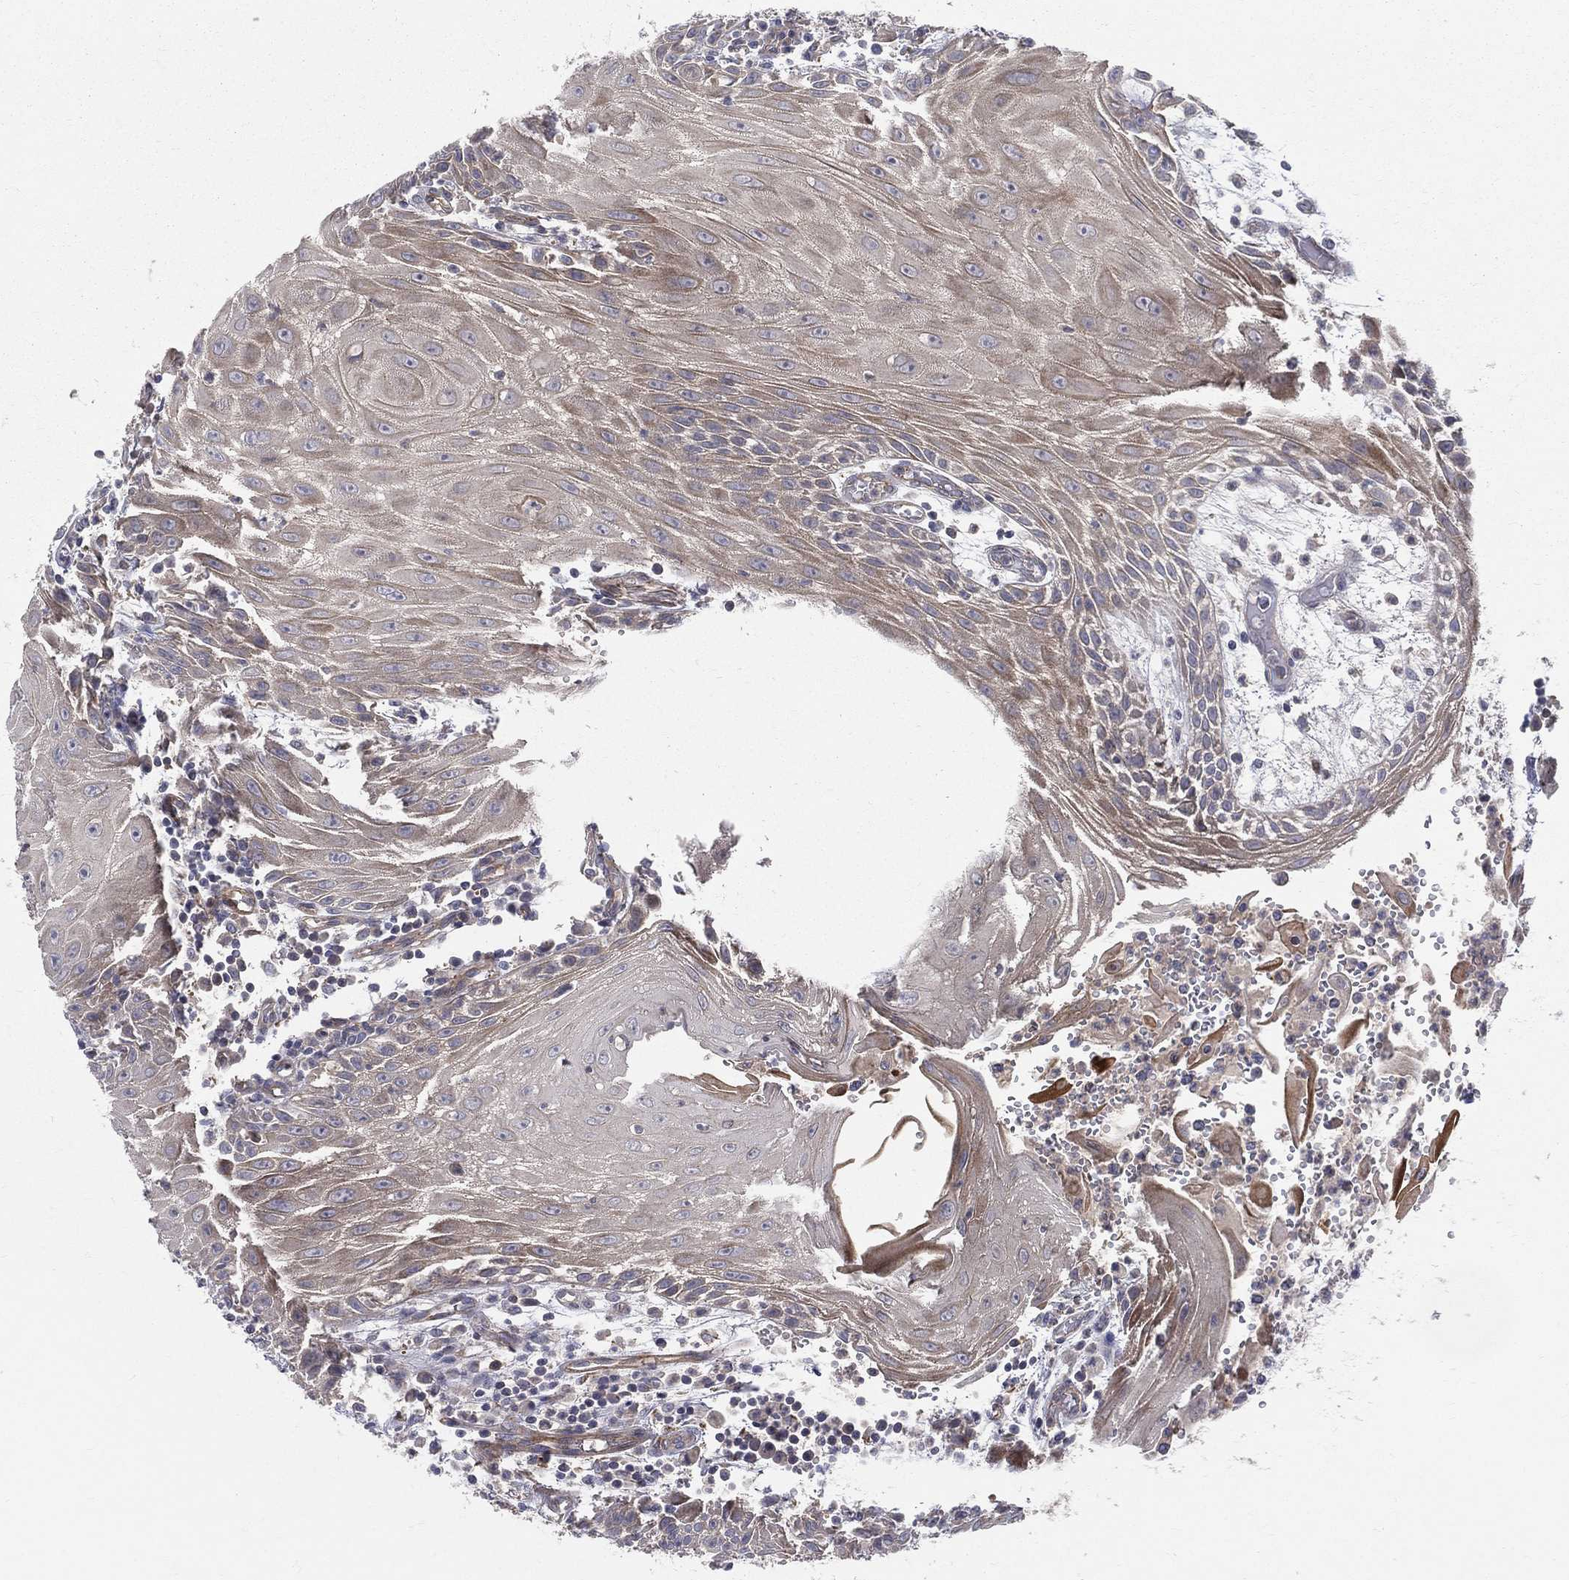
{"staining": {"intensity": "moderate", "quantity": "<25%", "location": "cytoplasmic/membranous"}, "tissue": "head and neck cancer", "cell_type": "Tumor cells", "image_type": "cancer", "snomed": [{"axis": "morphology", "description": "Squamous cell carcinoma, NOS"}, {"axis": "topography", "description": "Oral tissue"}, {"axis": "topography", "description": "Head-Neck"}], "caption": "This photomicrograph exhibits squamous cell carcinoma (head and neck) stained with immunohistochemistry to label a protein in brown. The cytoplasmic/membranous of tumor cells show moderate positivity for the protein. Nuclei are counter-stained blue.", "gene": "POMZP3", "patient": {"sex": "male", "age": 58}}